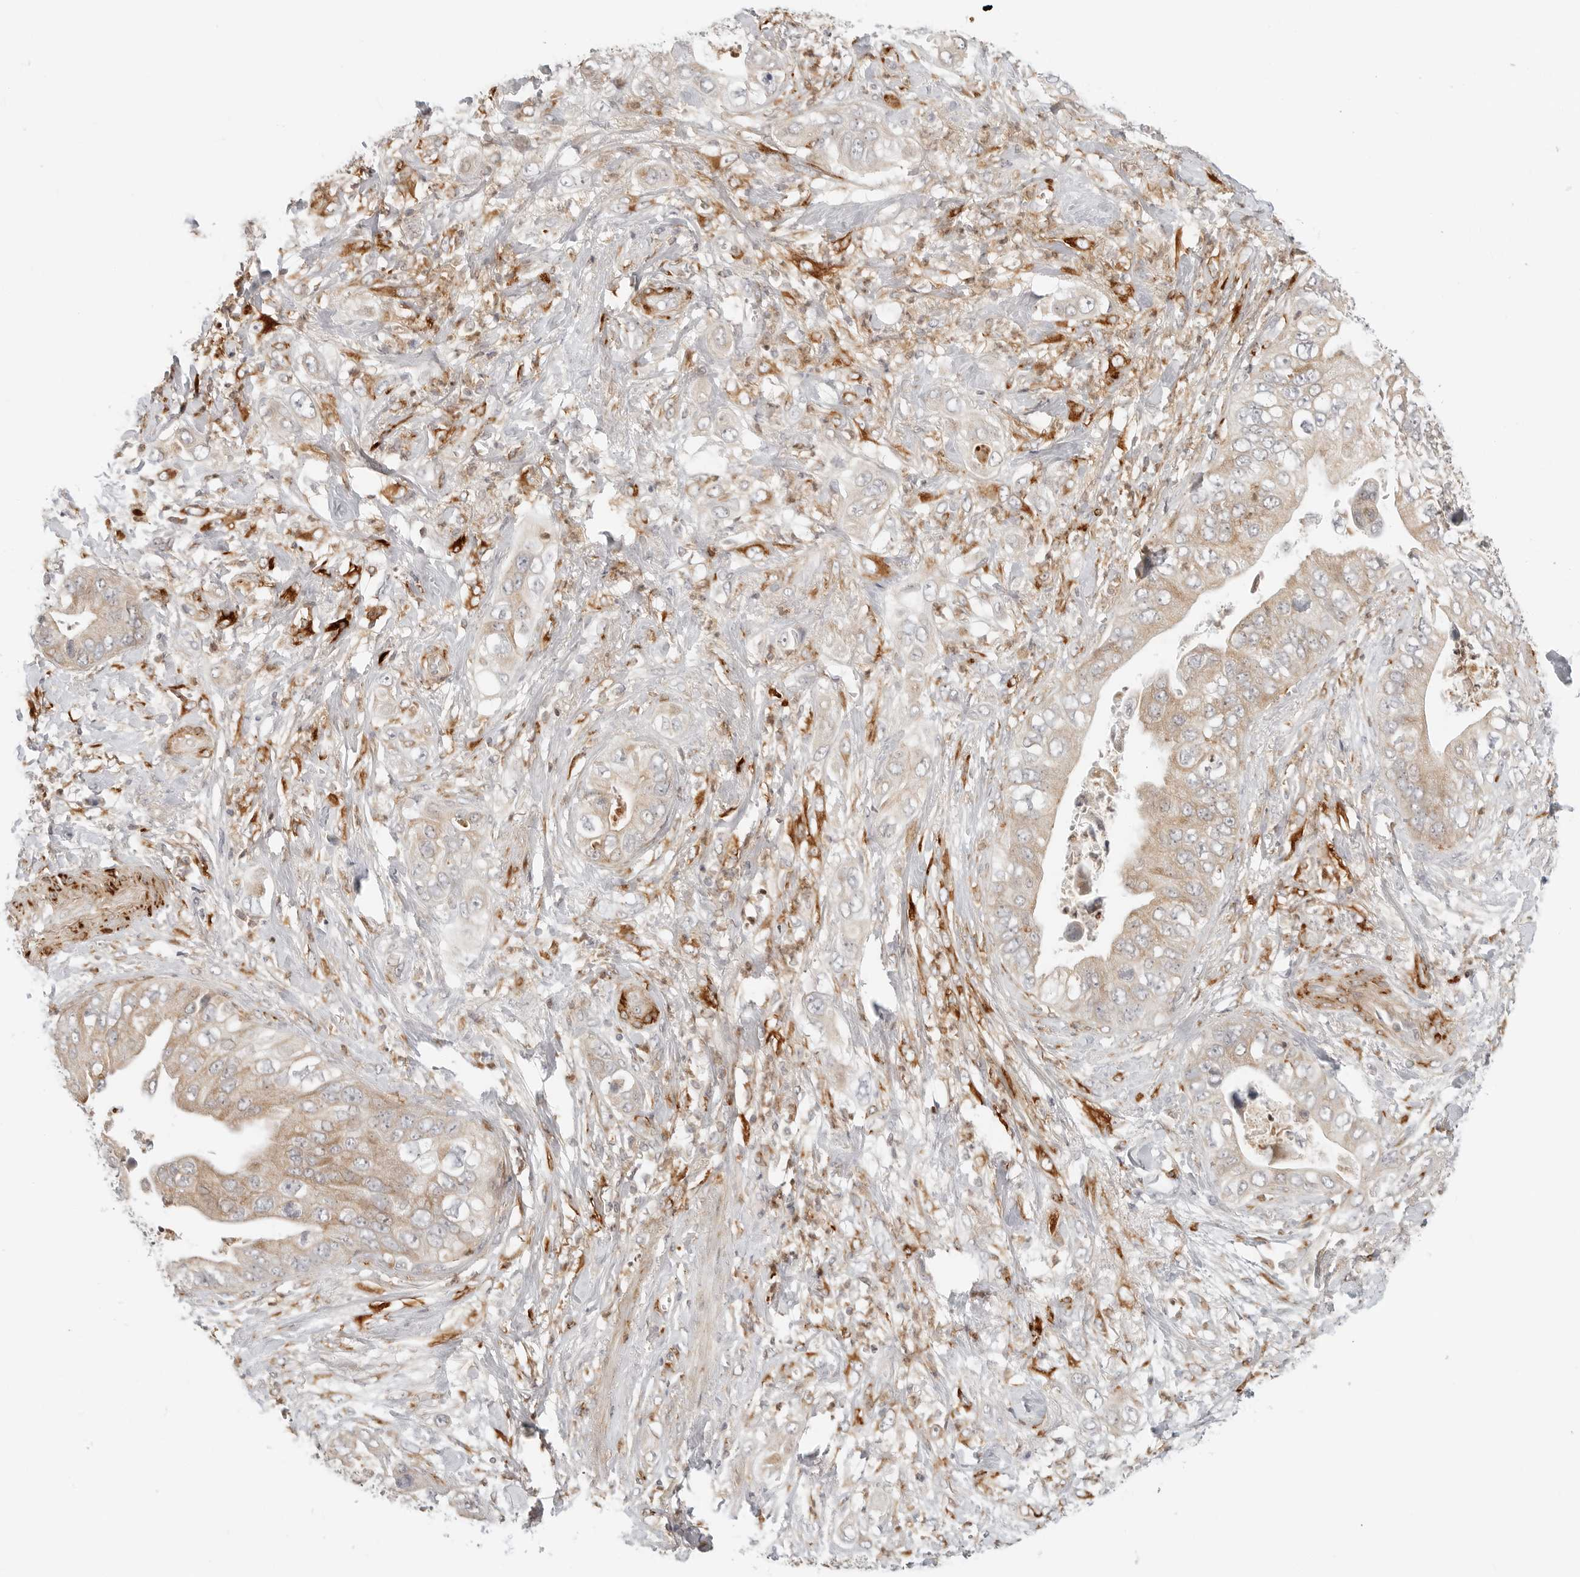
{"staining": {"intensity": "weak", "quantity": ">75%", "location": "cytoplasmic/membranous"}, "tissue": "pancreatic cancer", "cell_type": "Tumor cells", "image_type": "cancer", "snomed": [{"axis": "morphology", "description": "Adenocarcinoma, NOS"}, {"axis": "topography", "description": "Pancreas"}], "caption": "Immunohistochemistry (IHC) histopathology image of pancreatic adenocarcinoma stained for a protein (brown), which displays low levels of weak cytoplasmic/membranous expression in approximately >75% of tumor cells.", "gene": "C1QTNF1", "patient": {"sex": "female", "age": 78}}